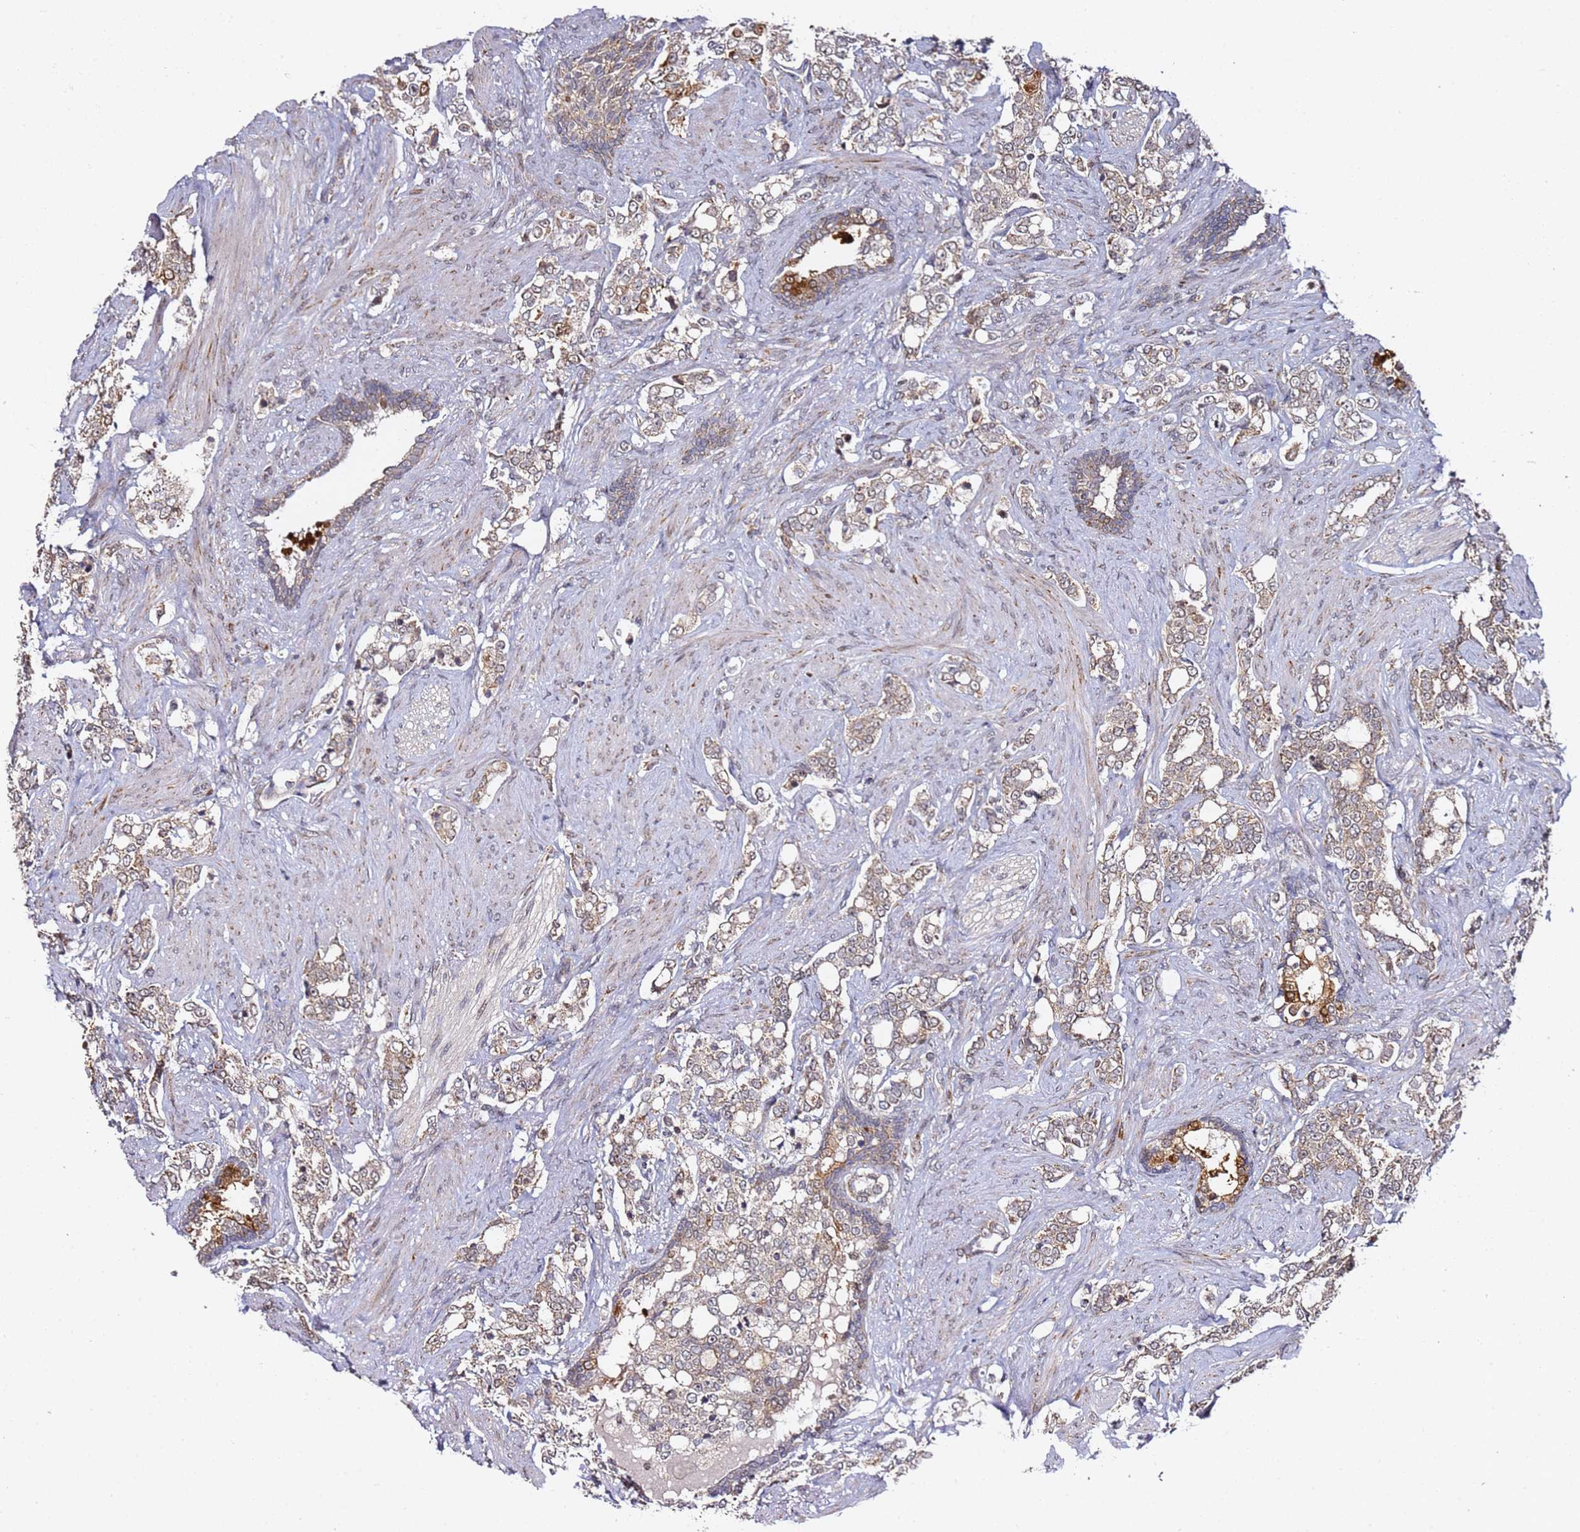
{"staining": {"intensity": "moderate", "quantity": ">75%", "location": "cytoplasmic/membranous"}, "tissue": "prostate cancer", "cell_type": "Tumor cells", "image_type": "cancer", "snomed": [{"axis": "morphology", "description": "Adenocarcinoma, High grade"}, {"axis": "topography", "description": "Prostate"}], "caption": "Immunohistochemical staining of prostate cancer displays moderate cytoplasmic/membranous protein expression in about >75% of tumor cells.", "gene": "TP53AIP1", "patient": {"sex": "male", "age": 64}}